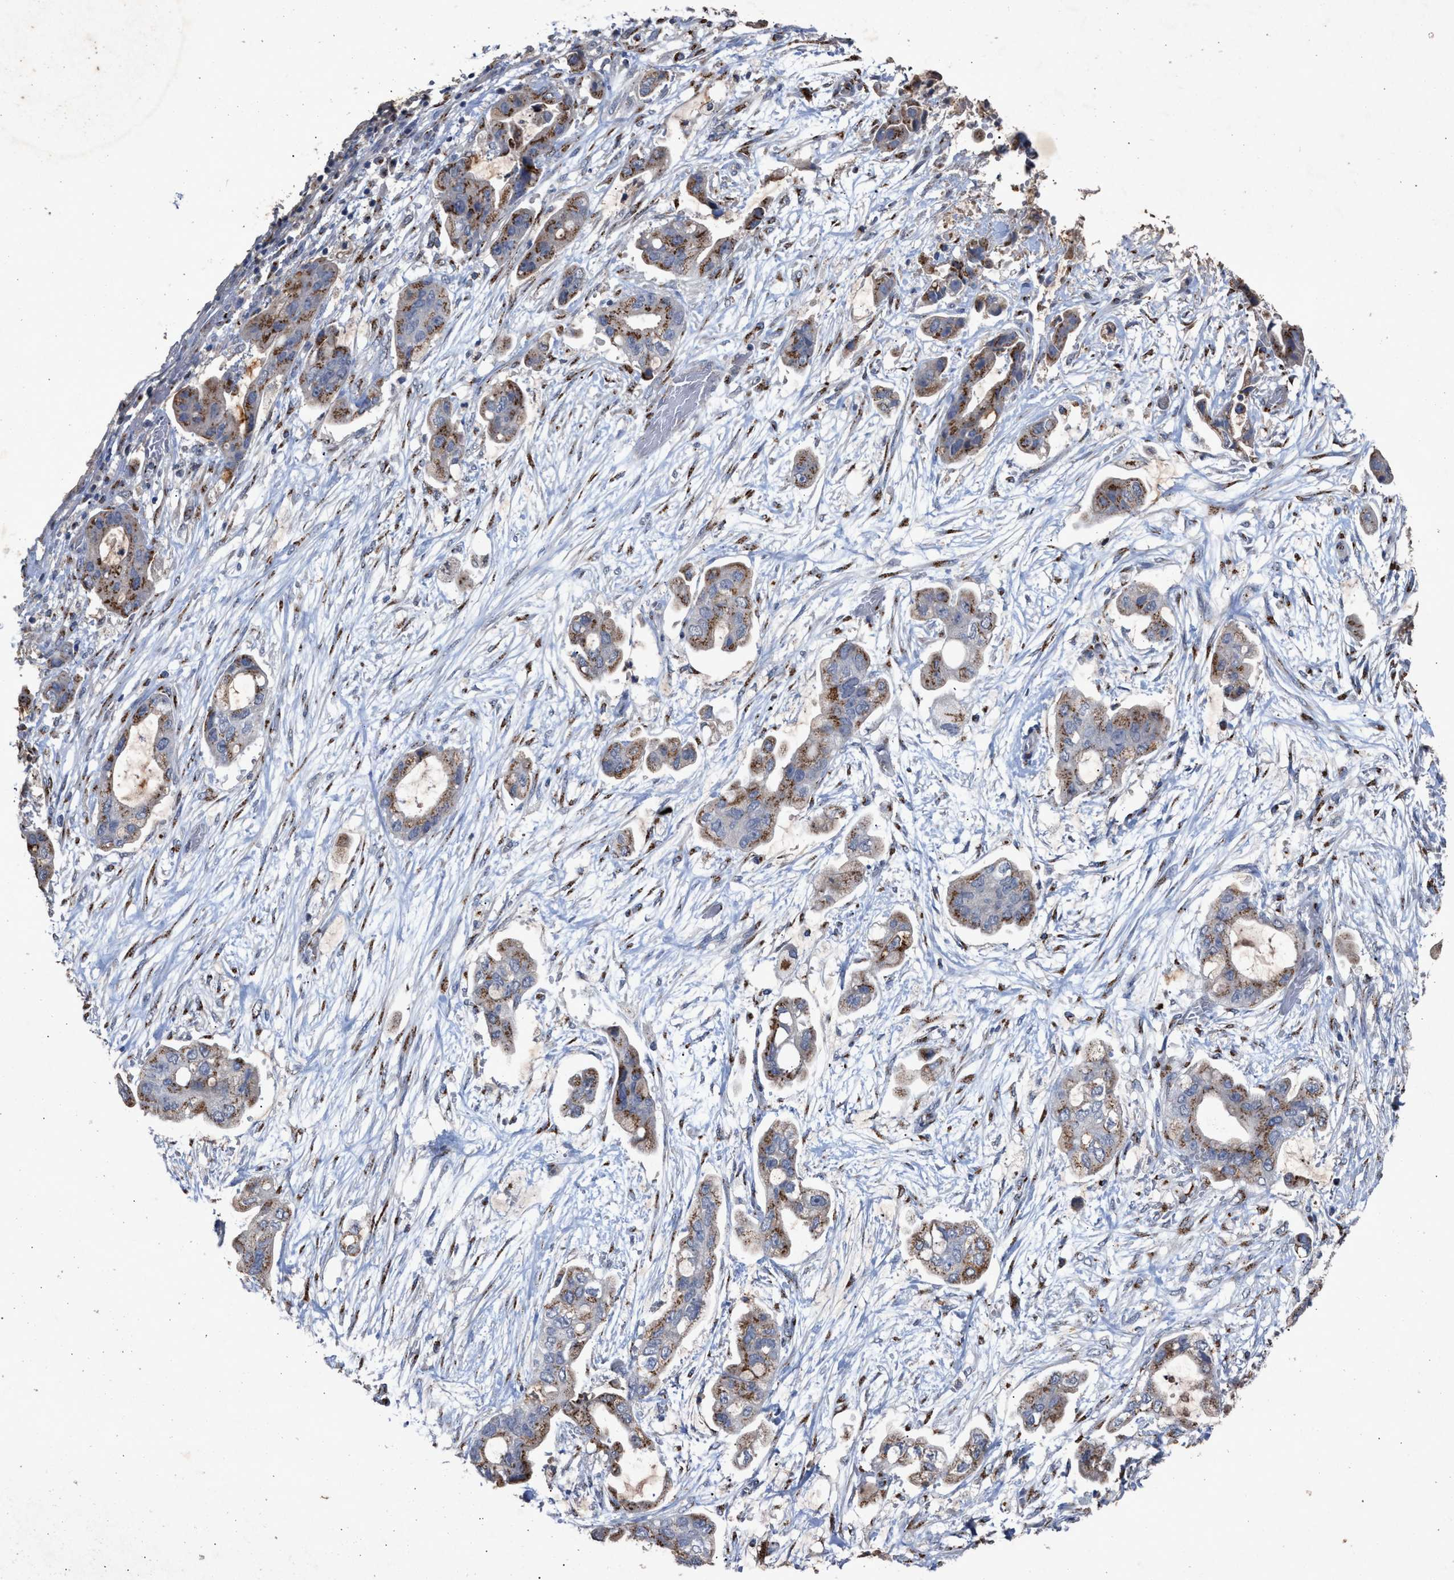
{"staining": {"intensity": "weak", "quantity": "25%-75%", "location": "cytoplasmic/membranous"}, "tissue": "stomach cancer", "cell_type": "Tumor cells", "image_type": "cancer", "snomed": [{"axis": "morphology", "description": "Adenocarcinoma, NOS"}, {"axis": "topography", "description": "Stomach"}], "caption": "Stomach cancer (adenocarcinoma) tissue exhibits weak cytoplasmic/membranous positivity in about 25%-75% of tumor cells, visualized by immunohistochemistry. Using DAB (3,3'-diaminobenzidine) (brown) and hematoxylin (blue) stains, captured at high magnification using brightfield microscopy.", "gene": "MAN2A1", "patient": {"sex": "male", "age": 62}}